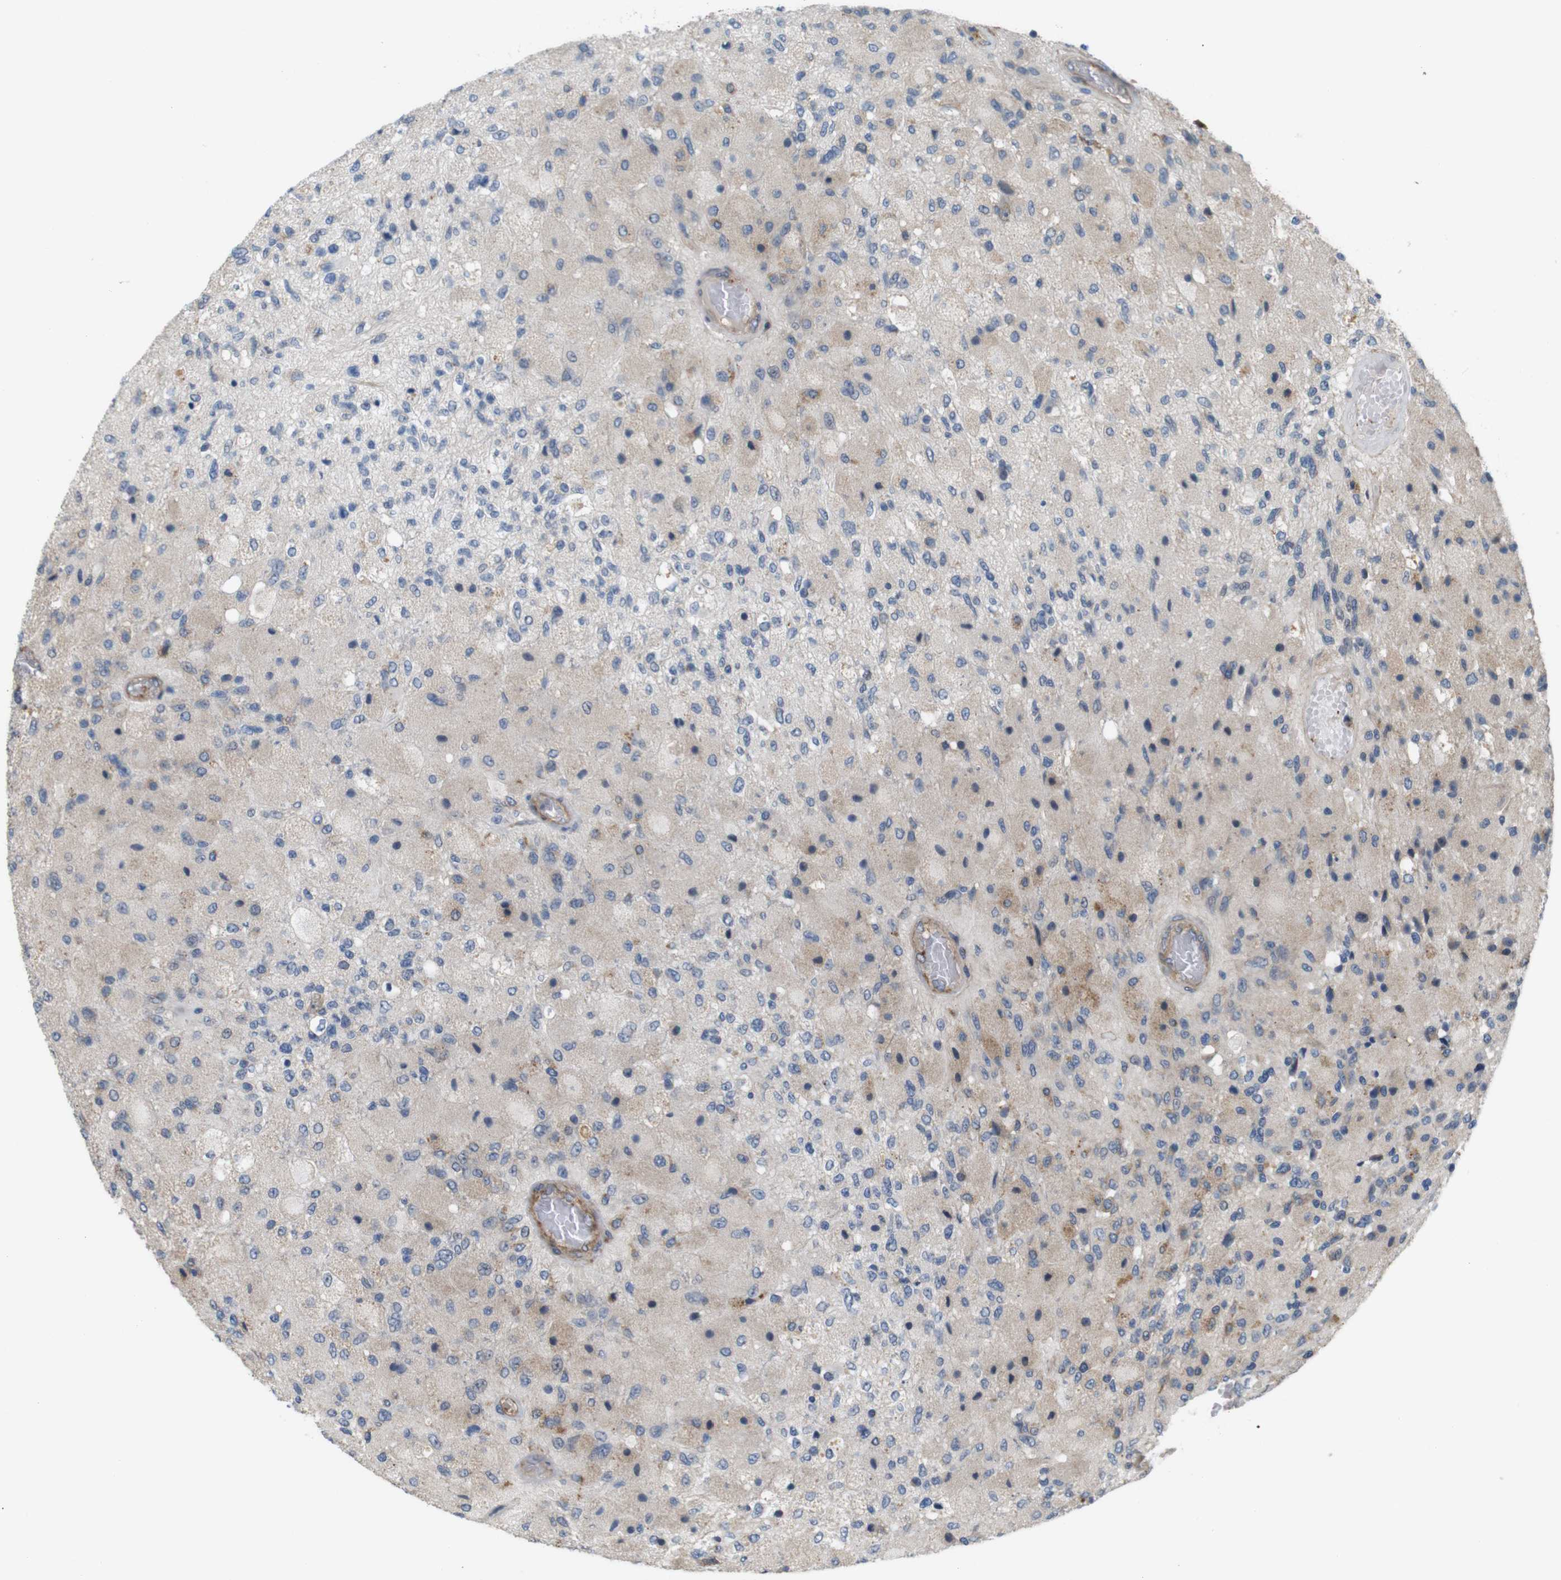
{"staining": {"intensity": "weak", "quantity": ">75%", "location": "cytoplasmic/membranous"}, "tissue": "glioma", "cell_type": "Tumor cells", "image_type": "cancer", "snomed": [{"axis": "morphology", "description": "Normal tissue, NOS"}, {"axis": "morphology", "description": "Glioma, malignant, High grade"}, {"axis": "topography", "description": "Cerebral cortex"}], "caption": "Protein expression analysis of human glioma reveals weak cytoplasmic/membranous positivity in about >75% of tumor cells. (DAB IHC, brown staining for protein, blue staining for nuclei).", "gene": "BVES", "patient": {"sex": "male", "age": 77}}